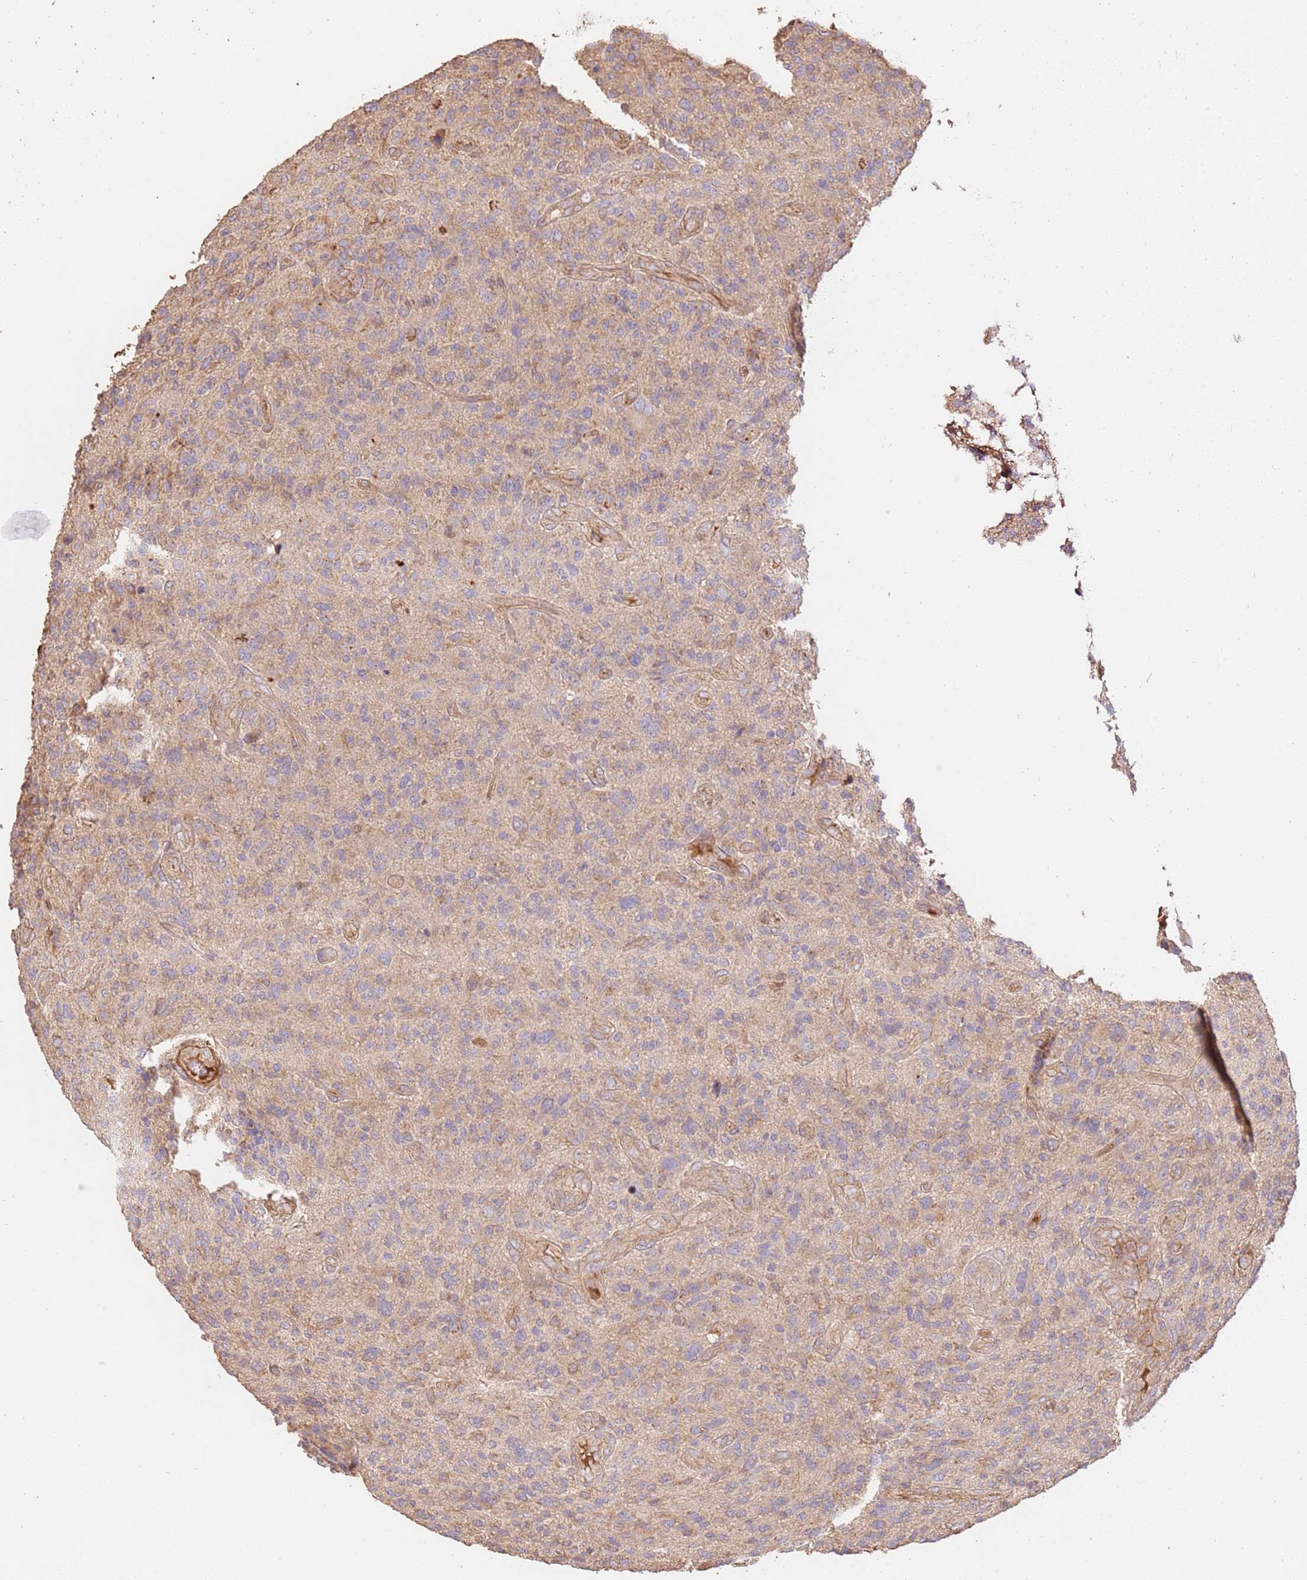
{"staining": {"intensity": "weak", "quantity": "<25%", "location": "cytoplasmic/membranous"}, "tissue": "glioma", "cell_type": "Tumor cells", "image_type": "cancer", "snomed": [{"axis": "morphology", "description": "Glioma, malignant, High grade"}, {"axis": "topography", "description": "Brain"}], "caption": "DAB (3,3'-diaminobenzidine) immunohistochemical staining of human malignant glioma (high-grade) shows no significant expression in tumor cells. (DAB (3,3'-diaminobenzidine) immunohistochemistry, high magnification).", "gene": "CEP55", "patient": {"sex": "male", "age": 47}}